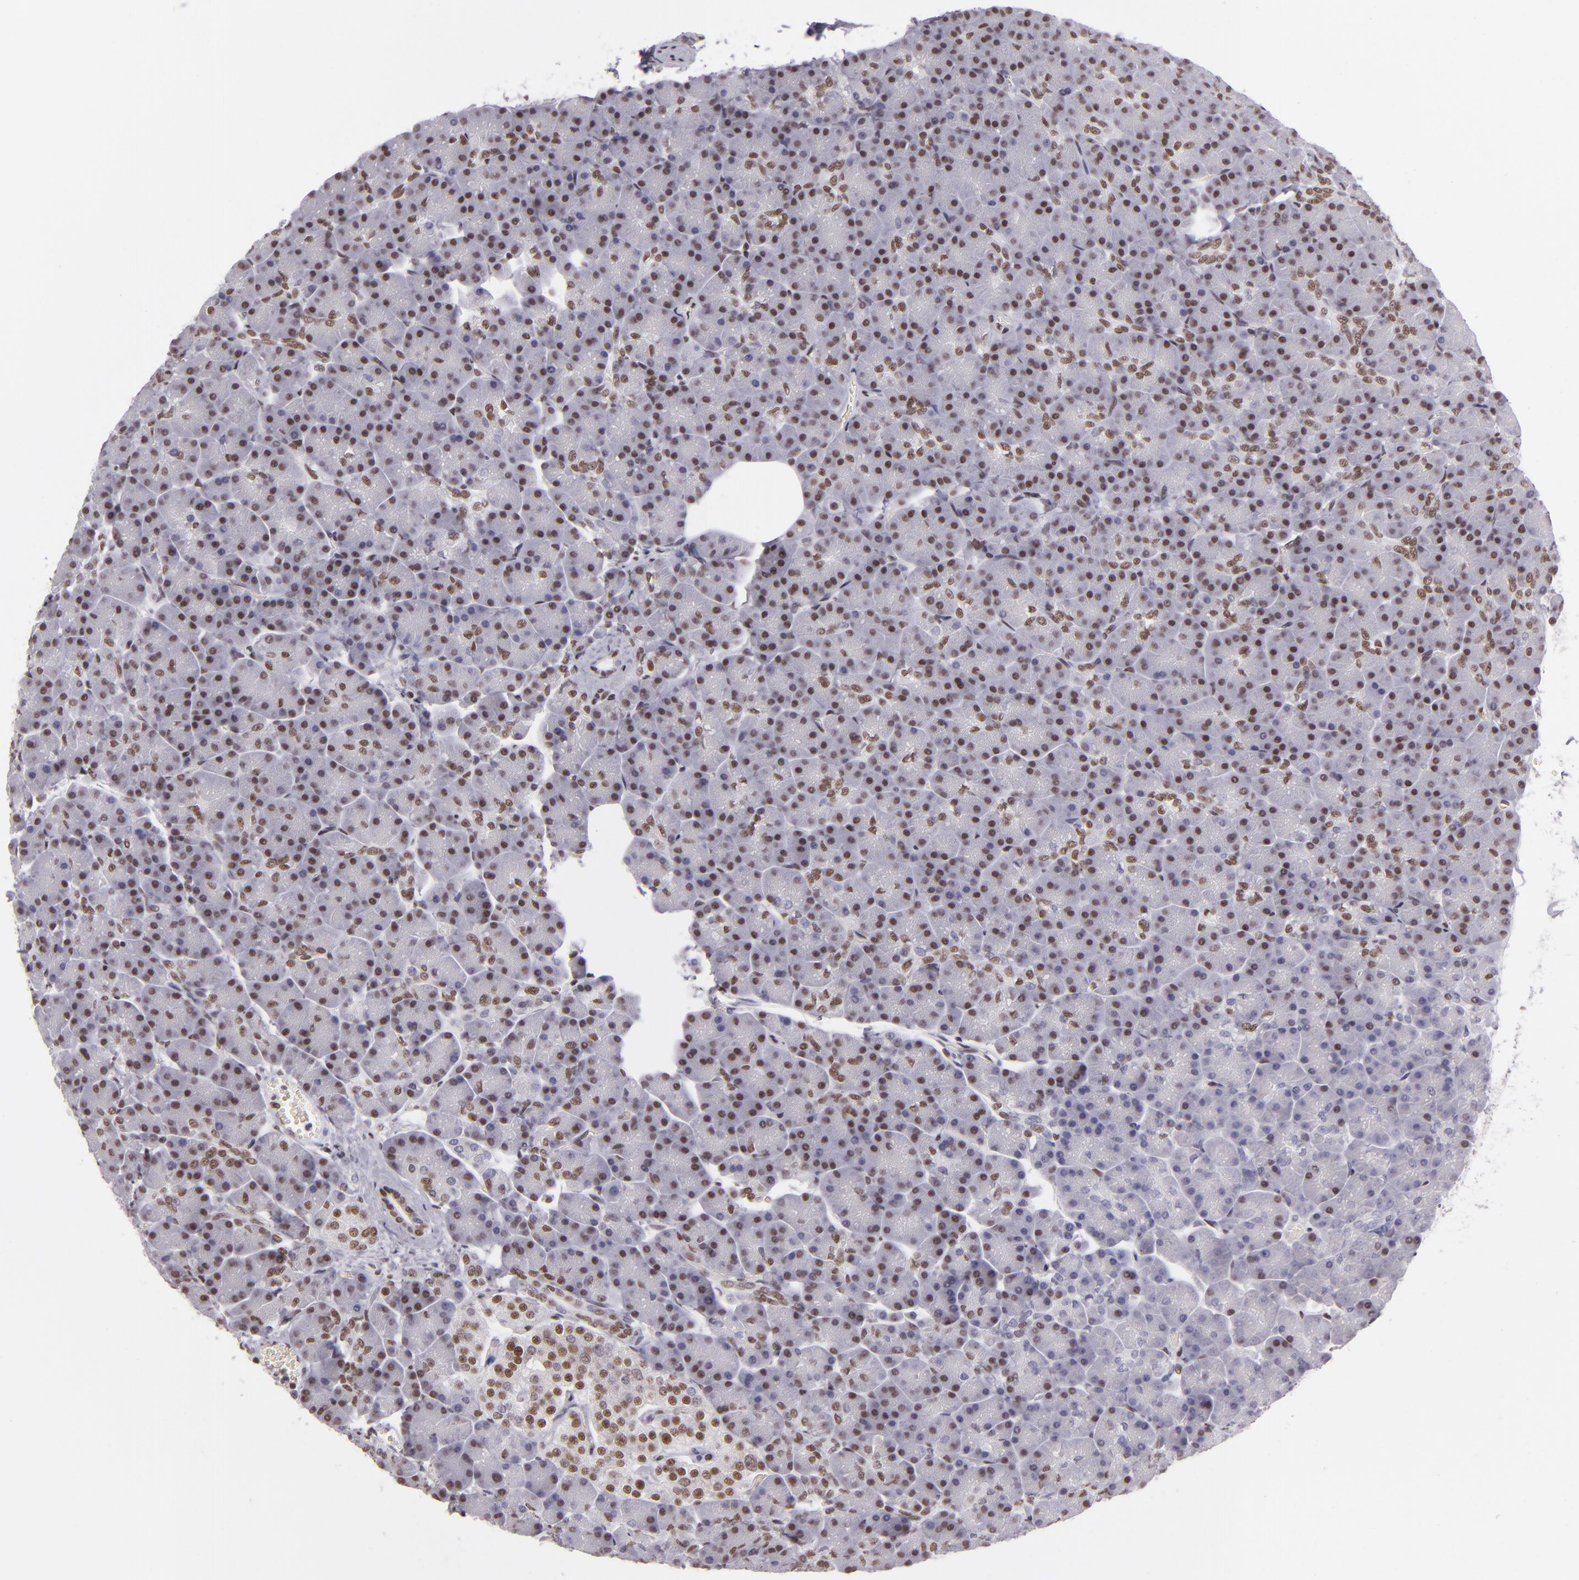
{"staining": {"intensity": "weak", "quantity": ">75%", "location": "nuclear"}, "tissue": "pancreas", "cell_type": "Exocrine glandular cells", "image_type": "normal", "snomed": [{"axis": "morphology", "description": "Normal tissue, NOS"}, {"axis": "topography", "description": "Pancreas"}], "caption": "Benign pancreas demonstrates weak nuclear positivity in about >75% of exocrine glandular cells.", "gene": "BRD8", "patient": {"sex": "female", "age": 43}}